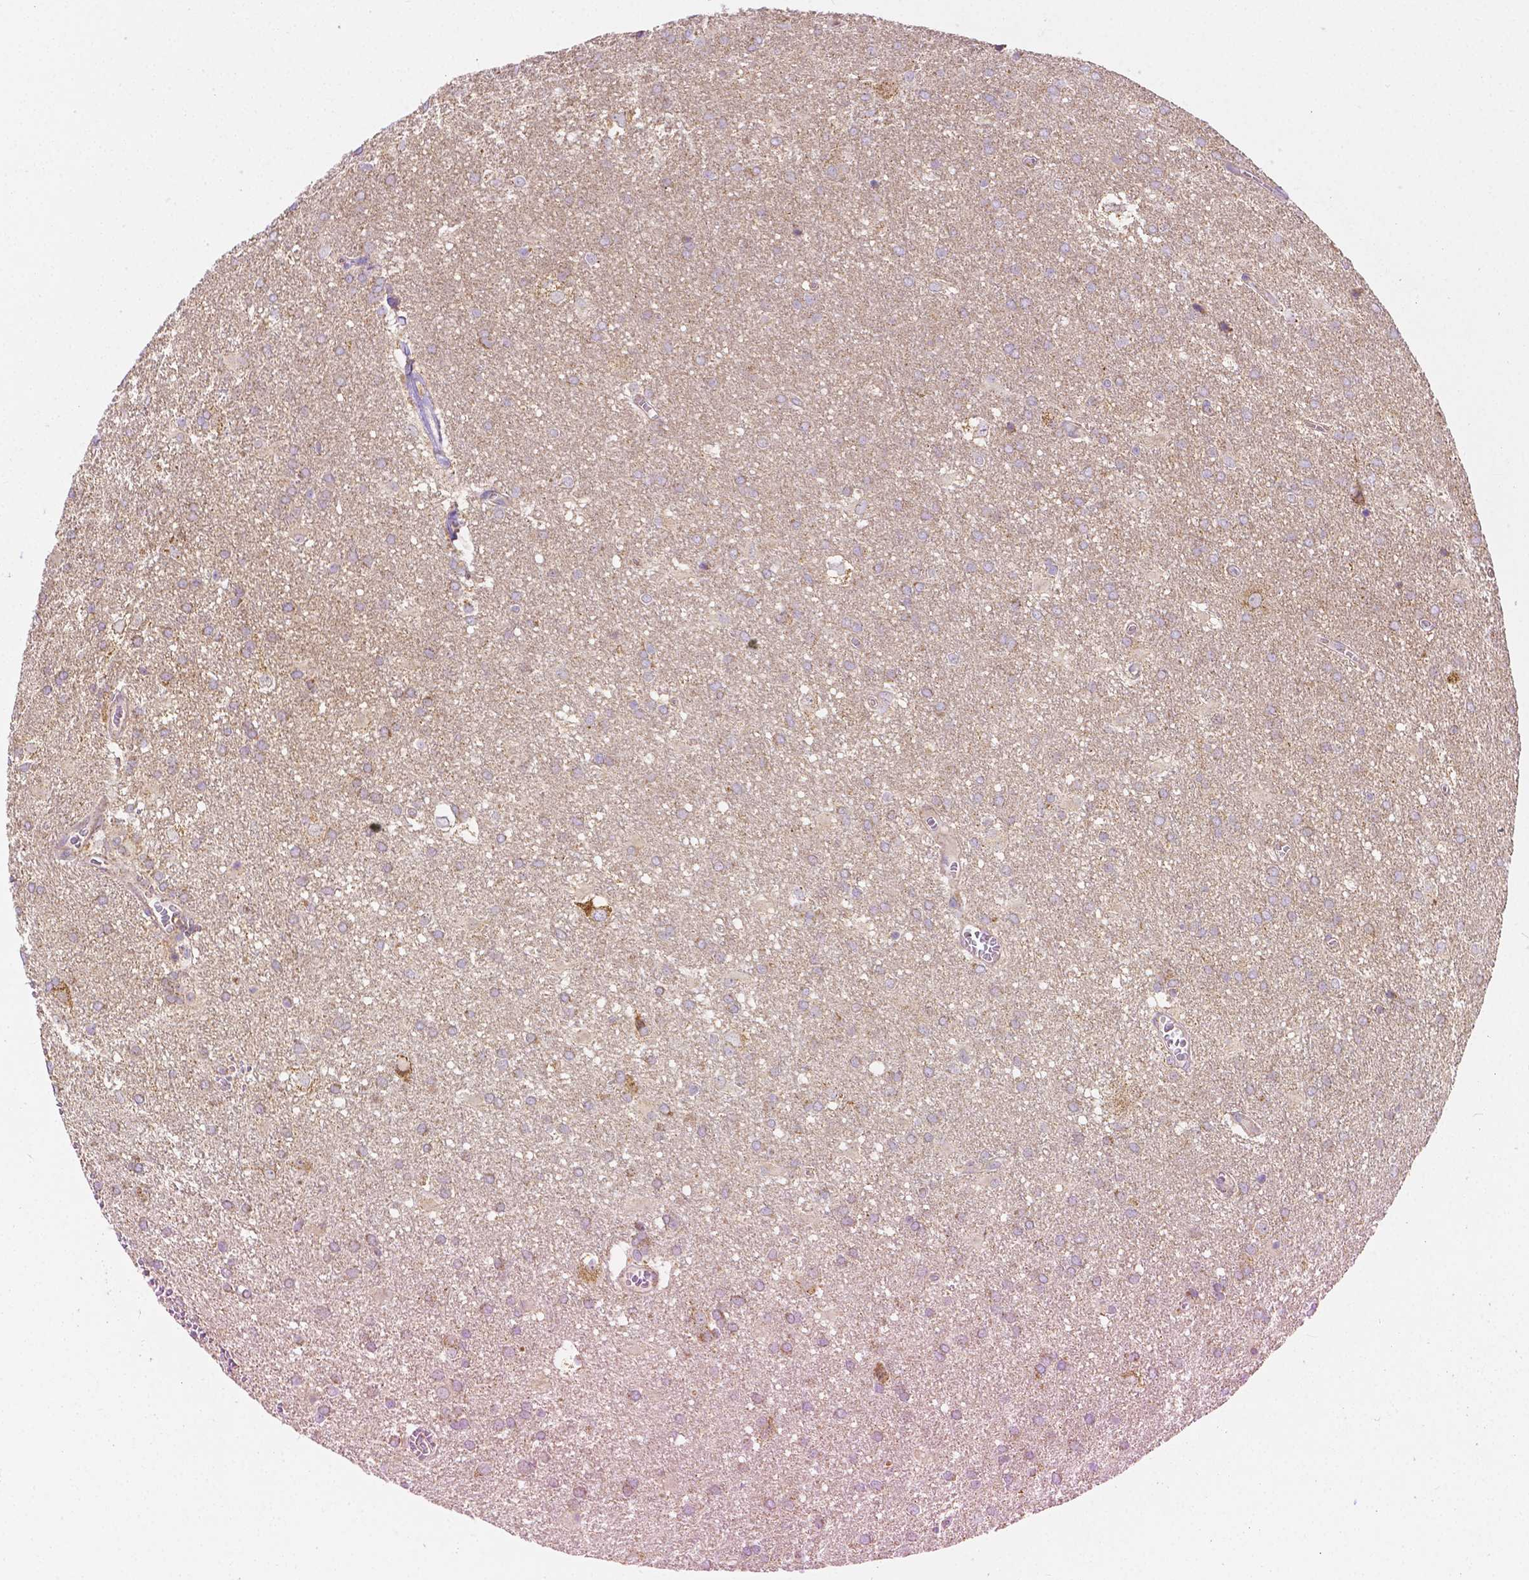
{"staining": {"intensity": "moderate", "quantity": "<25%", "location": "cytoplasmic/membranous"}, "tissue": "glioma", "cell_type": "Tumor cells", "image_type": "cancer", "snomed": [{"axis": "morphology", "description": "Glioma, malignant, Low grade"}, {"axis": "topography", "description": "Brain"}], "caption": "Tumor cells reveal low levels of moderate cytoplasmic/membranous staining in about <25% of cells in human malignant low-grade glioma.", "gene": "SGTB", "patient": {"sex": "male", "age": 66}}